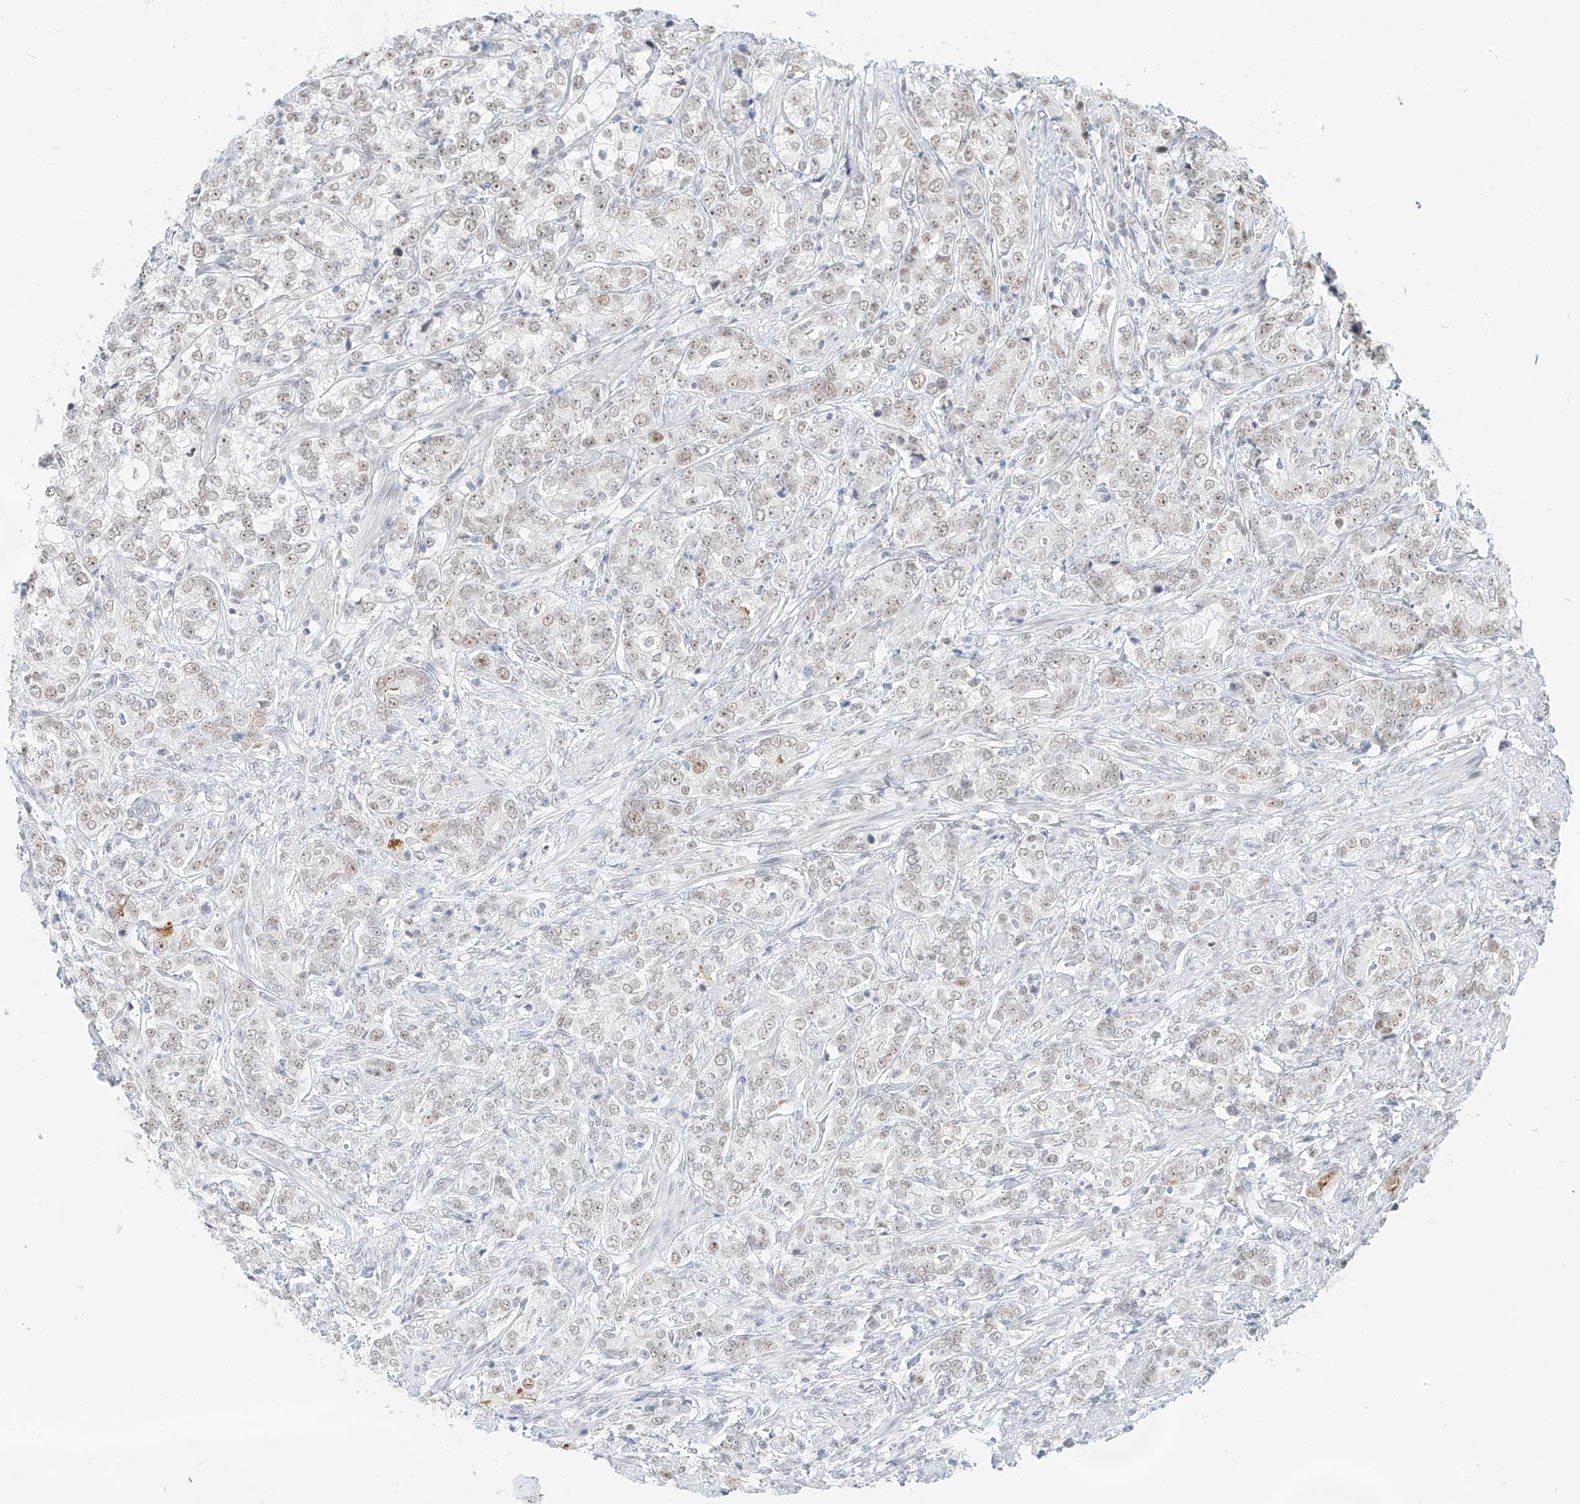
{"staining": {"intensity": "weak", "quantity": "25%-75%", "location": "nuclear"}, "tissue": "prostate cancer", "cell_type": "Tumor cells", "image_type": "cancer", "snomed": [{"axis": "morphology", "description": "Adenocarcinoma, High grade"}, {"axis": "topography", "description": "Prostate"}], "caption": "Protein expression by IHC reveals weak nuclear expression in about 25%-75% of tumor cells in prostate high-grade adenocarcinoma.", "gene": "PGC", "patient": {"sex": "male", "age": 69}}